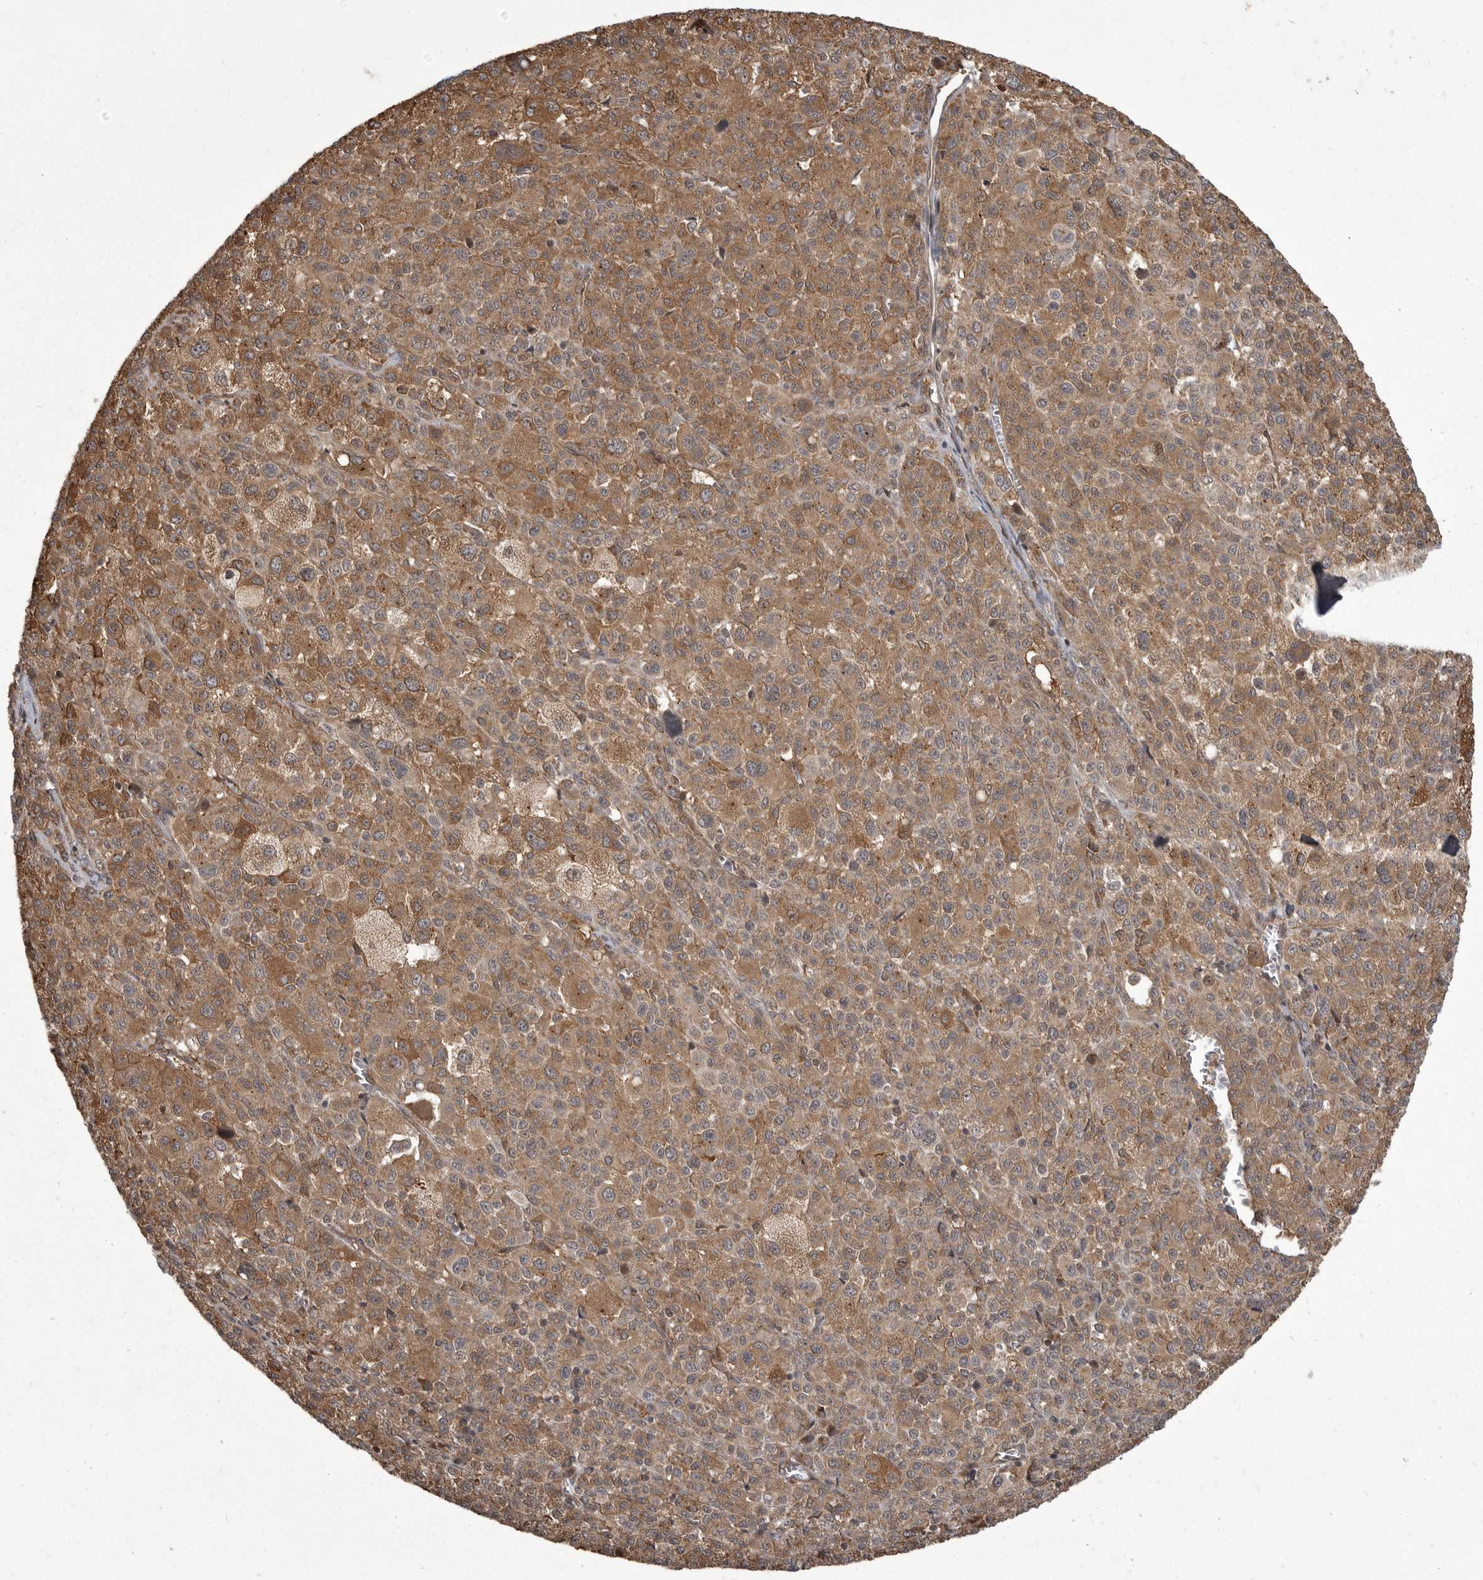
{"staining": {"intensity": "moderate", "quantity": ">75%", "location": "cytoplasmic/membranous"}, "tissue": "melanoma", "cell_type": "Tumor cells", "image_type": "cancer", "snomed": [{"axis": "morphology", "description": "Malignant melanoma, Metastatic site"}, {"axis": "topography", "description": "Skin"}], "caption": "Protein expression analysis of human melanoma reveals moderate cytoplasmic/membranous positivity in approximately >75% of tumor cells.", "gene": "DNAJC8", "patient": {"sex": "female", "age": 74}}